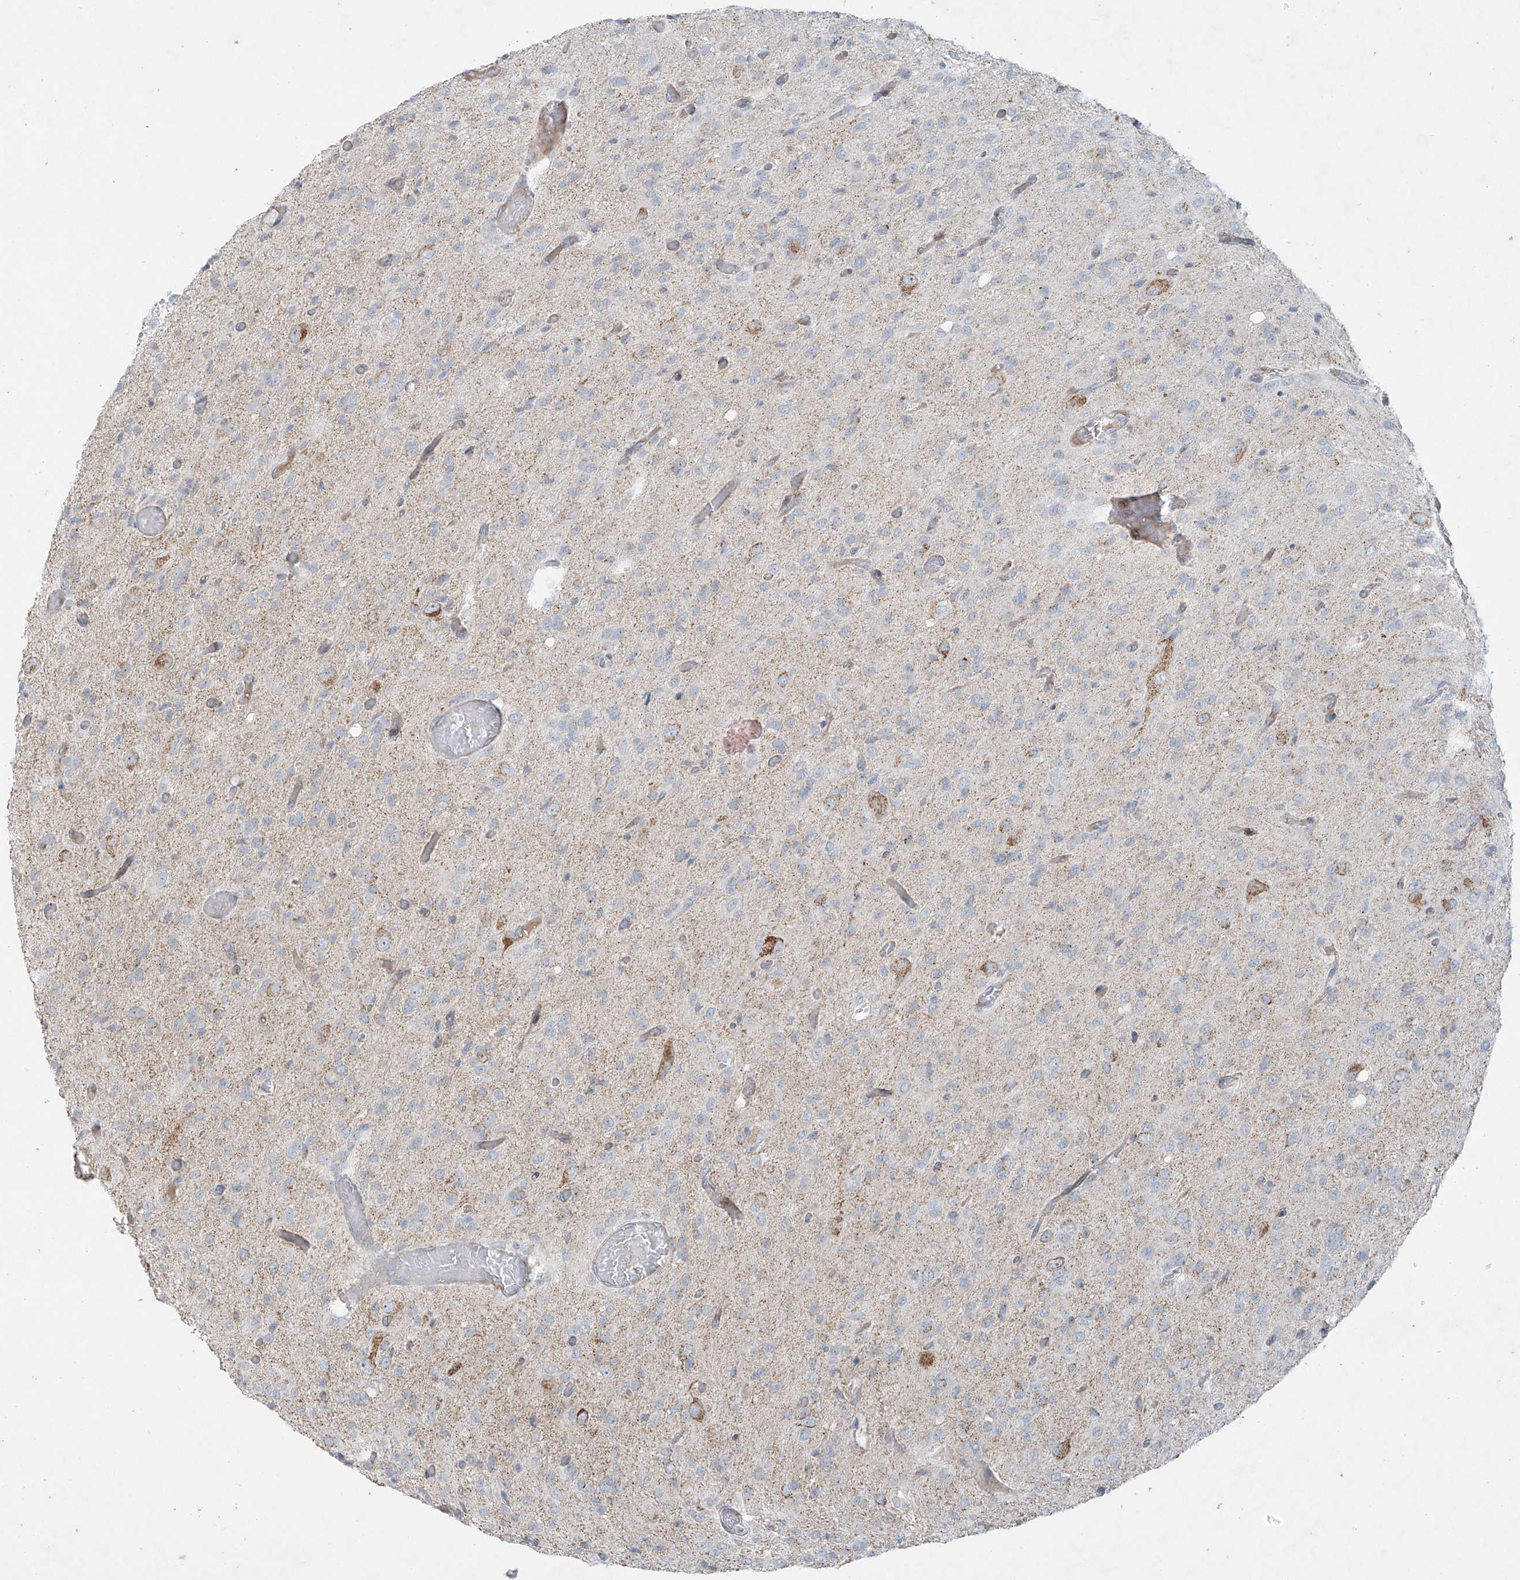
{"staining": {"intensity": "negative", "quantity": "none", "location": "none"}, "tissue": "glioma", "cell_type": "Tumor cells", "image_type": "cancer", "snomed": [{"axis": "morphology", "description": "Glioma, malignant, High grade"}, {"axis": "topography", "description": "Brain"}], "caption": "Photomicrograph shows no protein expression in tumor cells of malignant glioma (high-grade) tissue.", "gene": "SMDT1", "patient": {"sex": "female", "age": 59}}